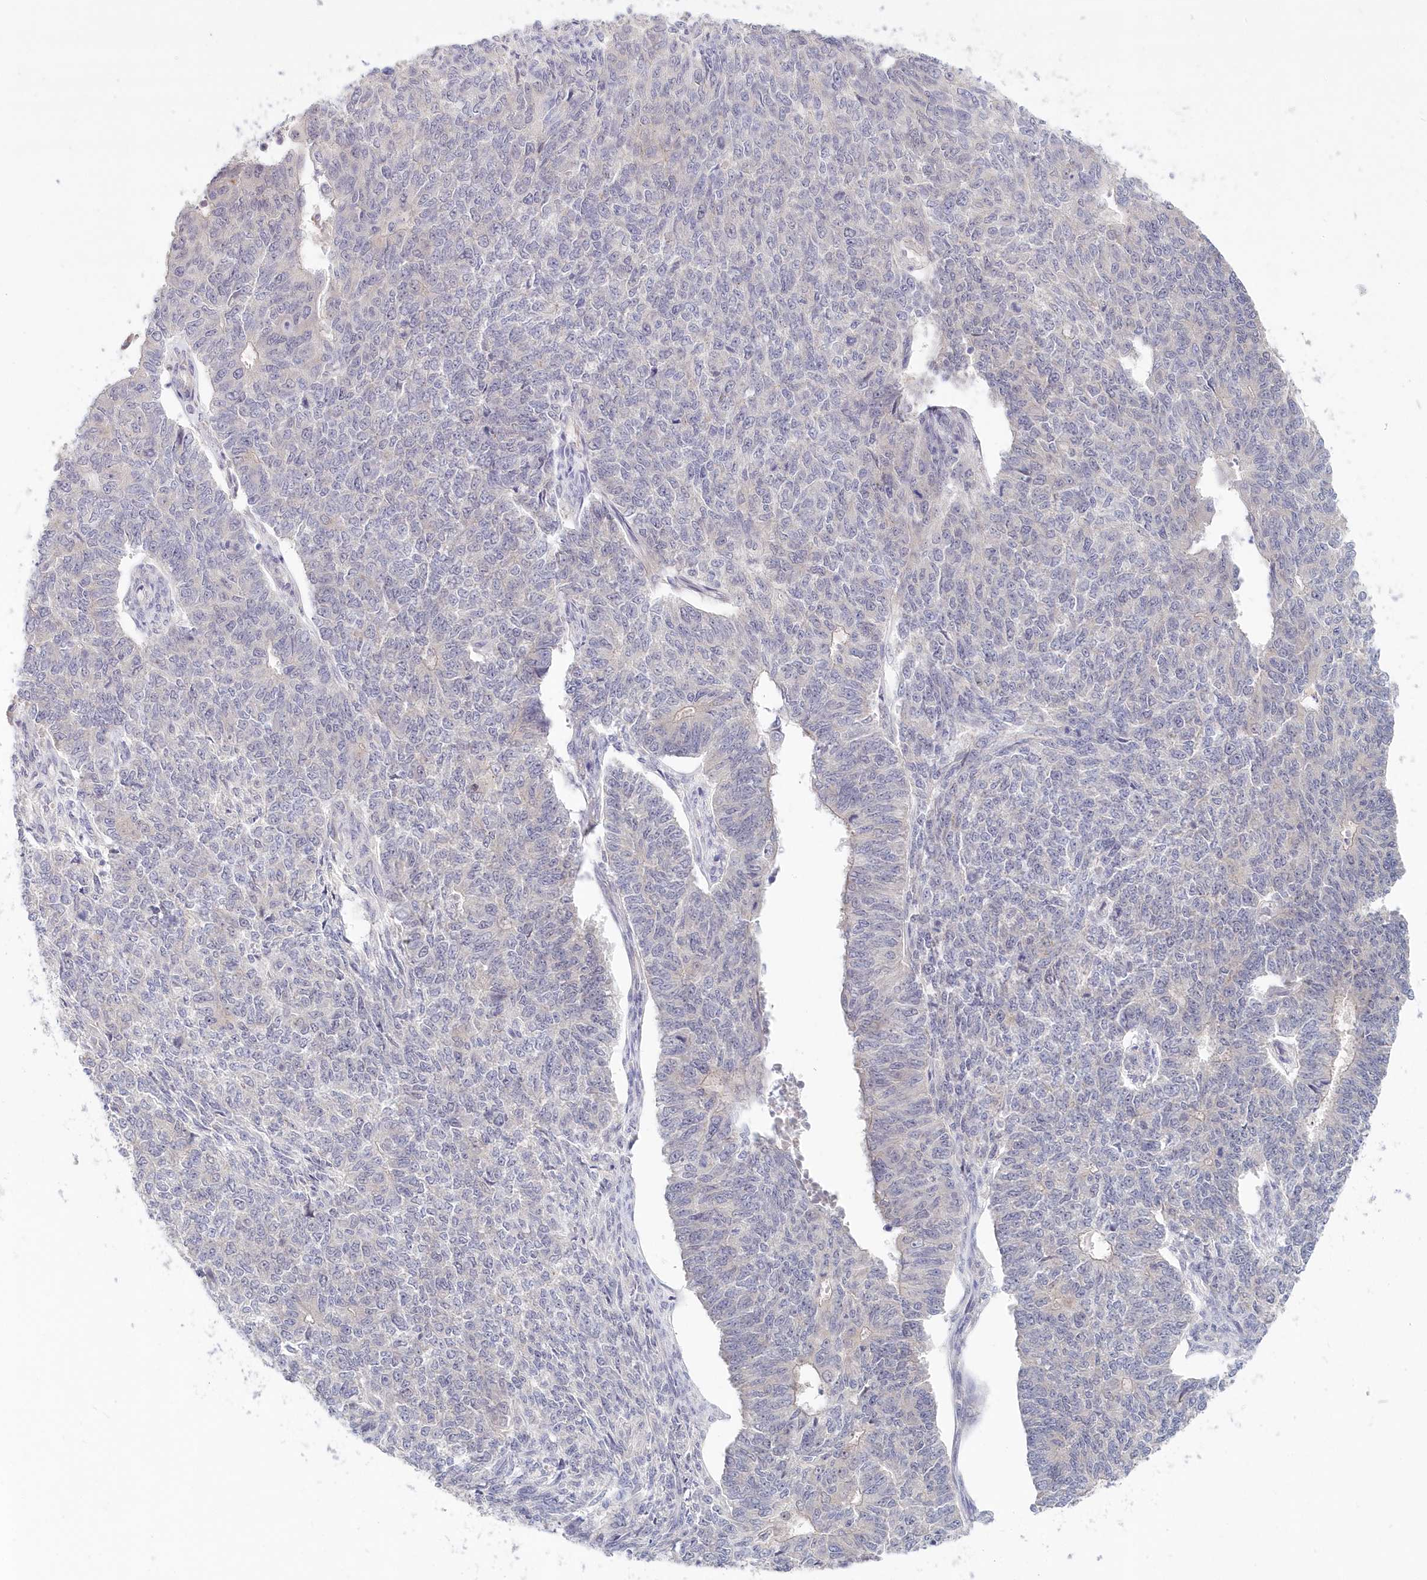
{"staining": {"intensity": "negative", "quantity": "none", "location": "none"}, "tissue": "endometrial cancer", "cell_type": "Tumor cells", "image_type": "cancer", "snomed": [{"axis": "morphology", "description": "Adenocarcinoma, NOS"}, {"axis": "topography", "description": "Endometrium"}], "caption": "DAB immunohistochemical staining of human endometrial cancer demonstrates no significant staining in tumor cells.", "gene": "KATNA1", "patient": {"sex": "female", "age": 32}}